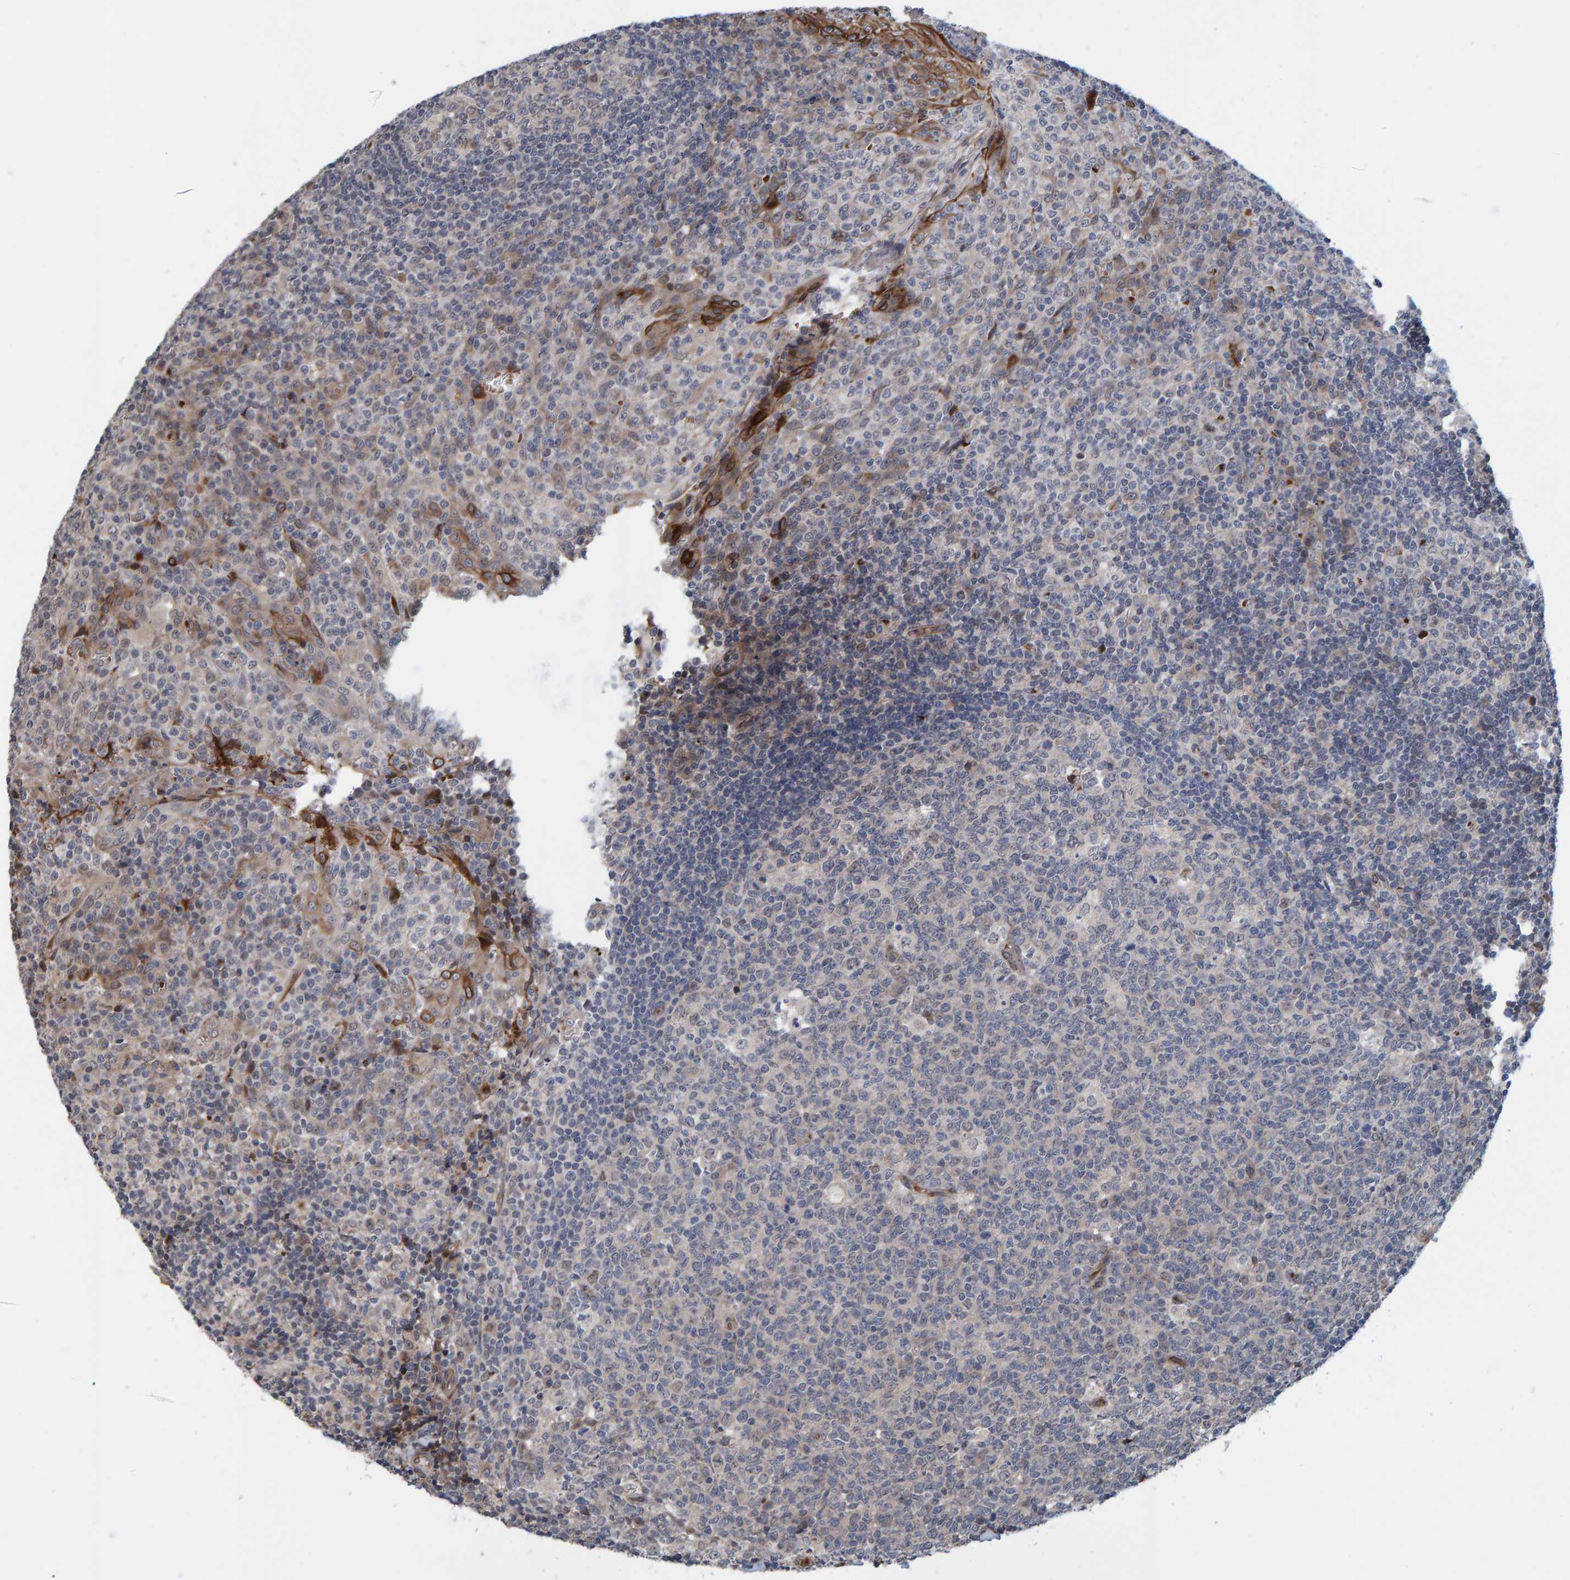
{"staining": {"intensity": "weak", "quantity": "<25%", "location": "cytoplasmic/membranous"}, "tissue": "tonsil", "cell_type": "Germinal center cells", "image_type": "normal", "snomed": [{"axis": "morphology", "description": "Normal tissue, NOS"}, {"axis": "topography", "description": "Tonsil"}], "caption": "The image demonstrates no staining of germinal center cells in benign tonsil.", "gene": "MFSD6L", "patient": {"sex": "female", "age": 19}}